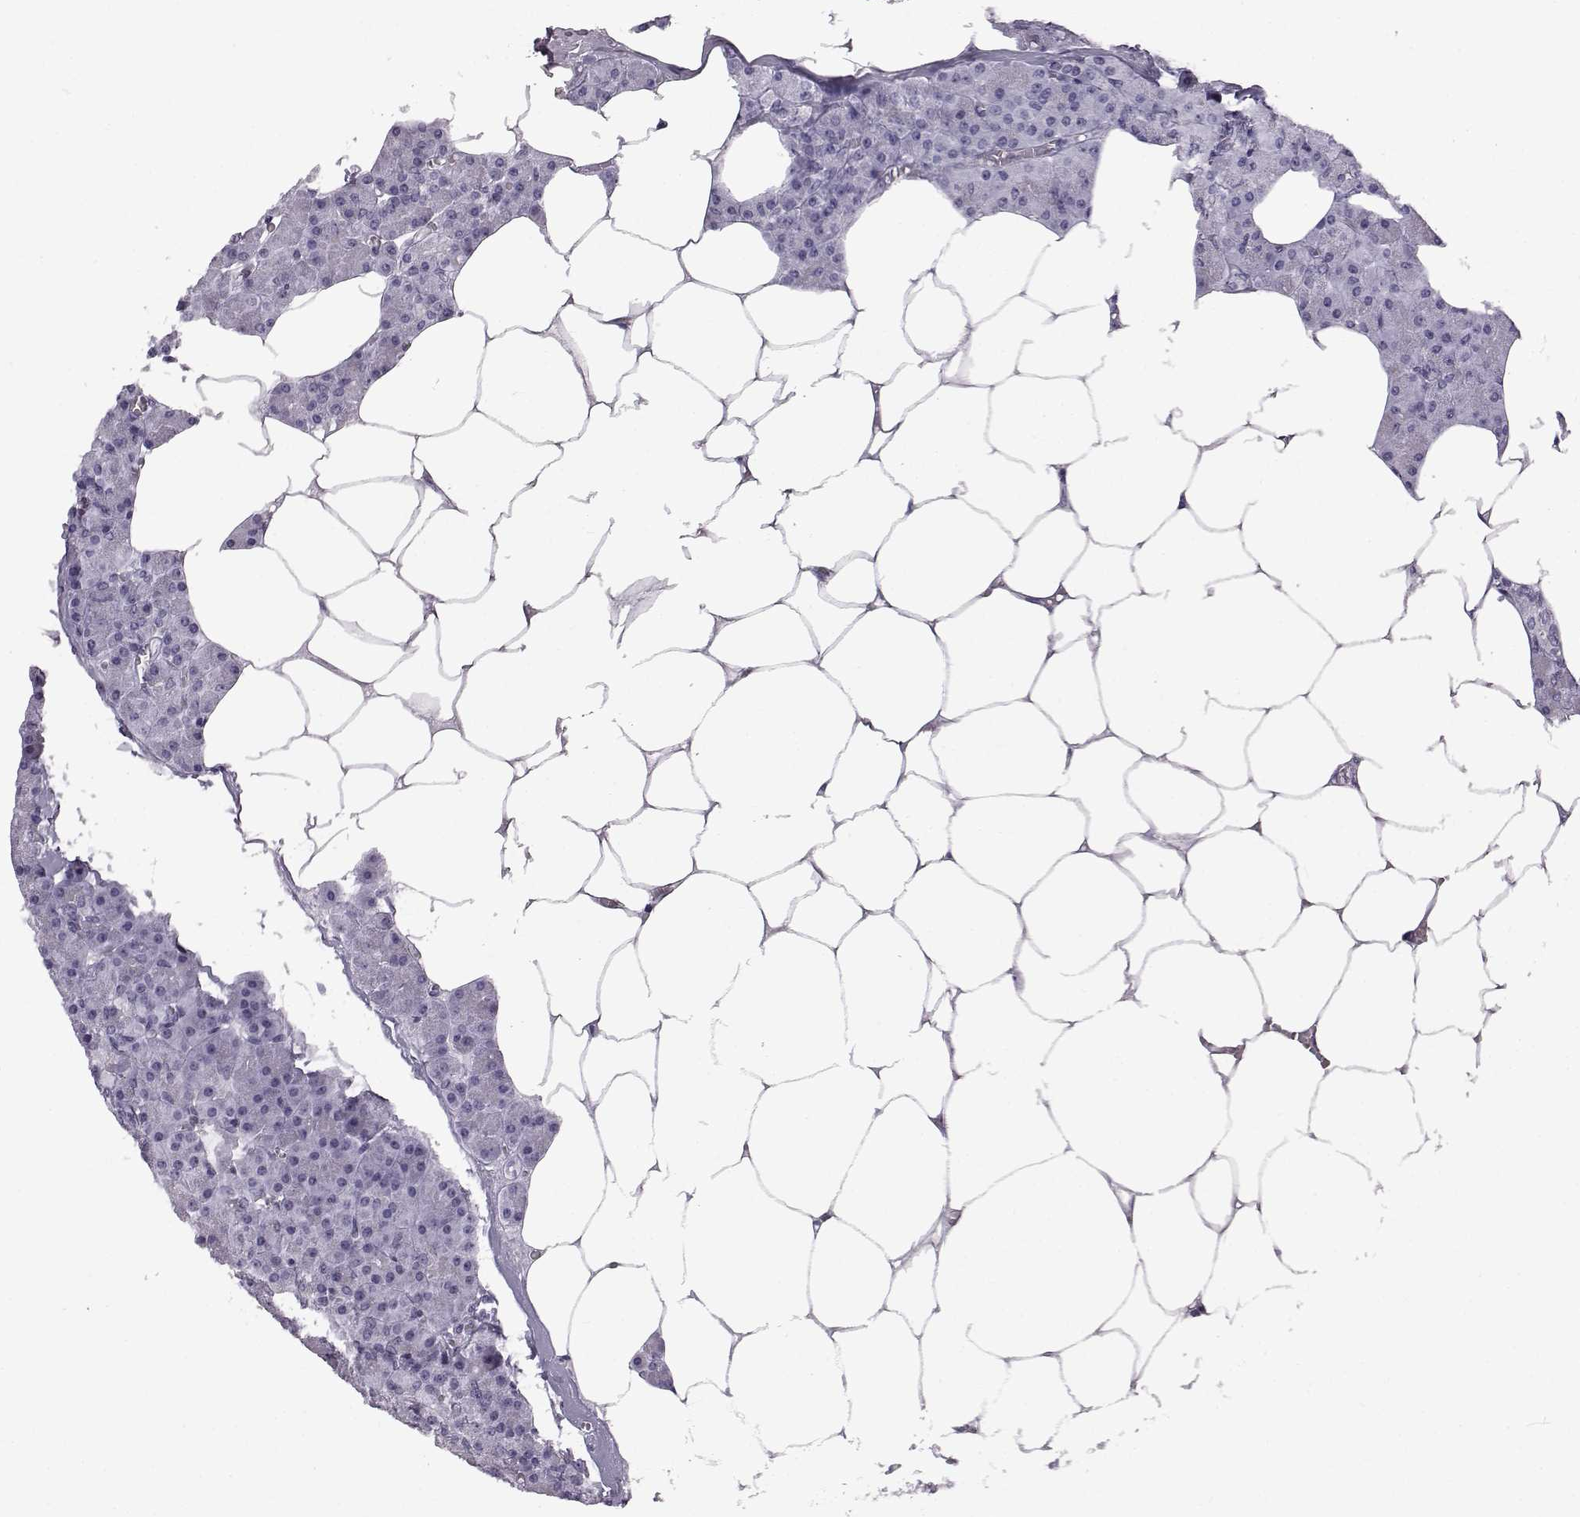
{"staining": {"intensity": "negative", "quantity": "none", "location": "none"}, "tissue": "pancreas", "cell_type": "Exocrine glandular cells", "image_type": "normal", "snomed": [{"axis": "morphology", "description": "Normal tissue, NOS"}, {"axis": "topography", "description": "Pancreas"}], "caption": "A micrograph of human pancreas is negative for staining in exocrine glandular cells. Brightfield microscopy of immunohistochemistry stained with DAB (brown) and hematoxylin (blue), captured at high magnification.", "gene": "ADGRG2", "patient": {"sex": "female", "age": 45}}